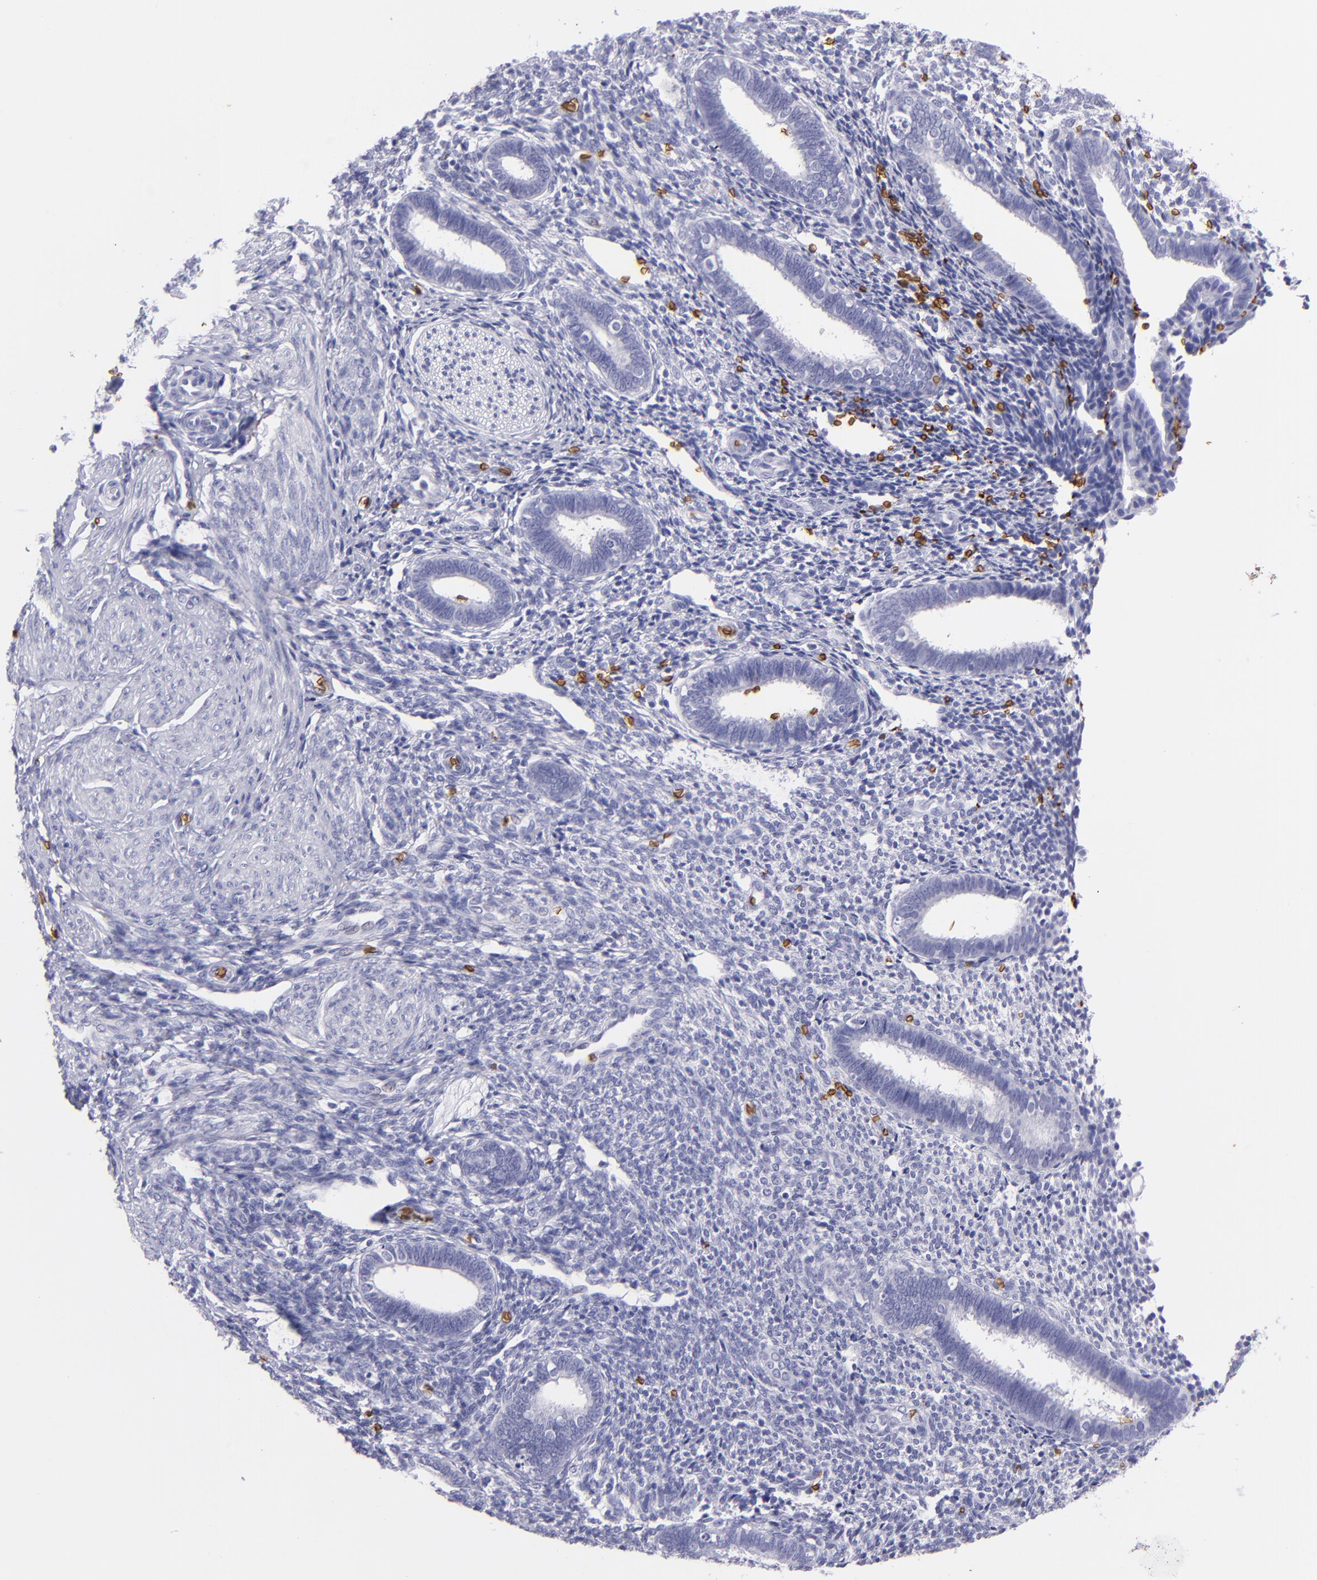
{"staining": {"intensity": "negative", "quantity": "none", "location": "none"}, "tissue": "endometrium", "cell_type": "Cells in endometrial stroma", "image_type": "normal", "snomed": [{"axis": "morphology", "description": "Normal tissue, NOS"}, {"axis": "topography", "description": "Endometrium"}], "caption": "Cells in endometrial stroma show no significant positivity in unremarkable endometrium. (Brightfield microscopy of DAB immunohistochemistry at high magnification).", "gene": "GYPA", "patient": {"sex": "female", "age": 27}}